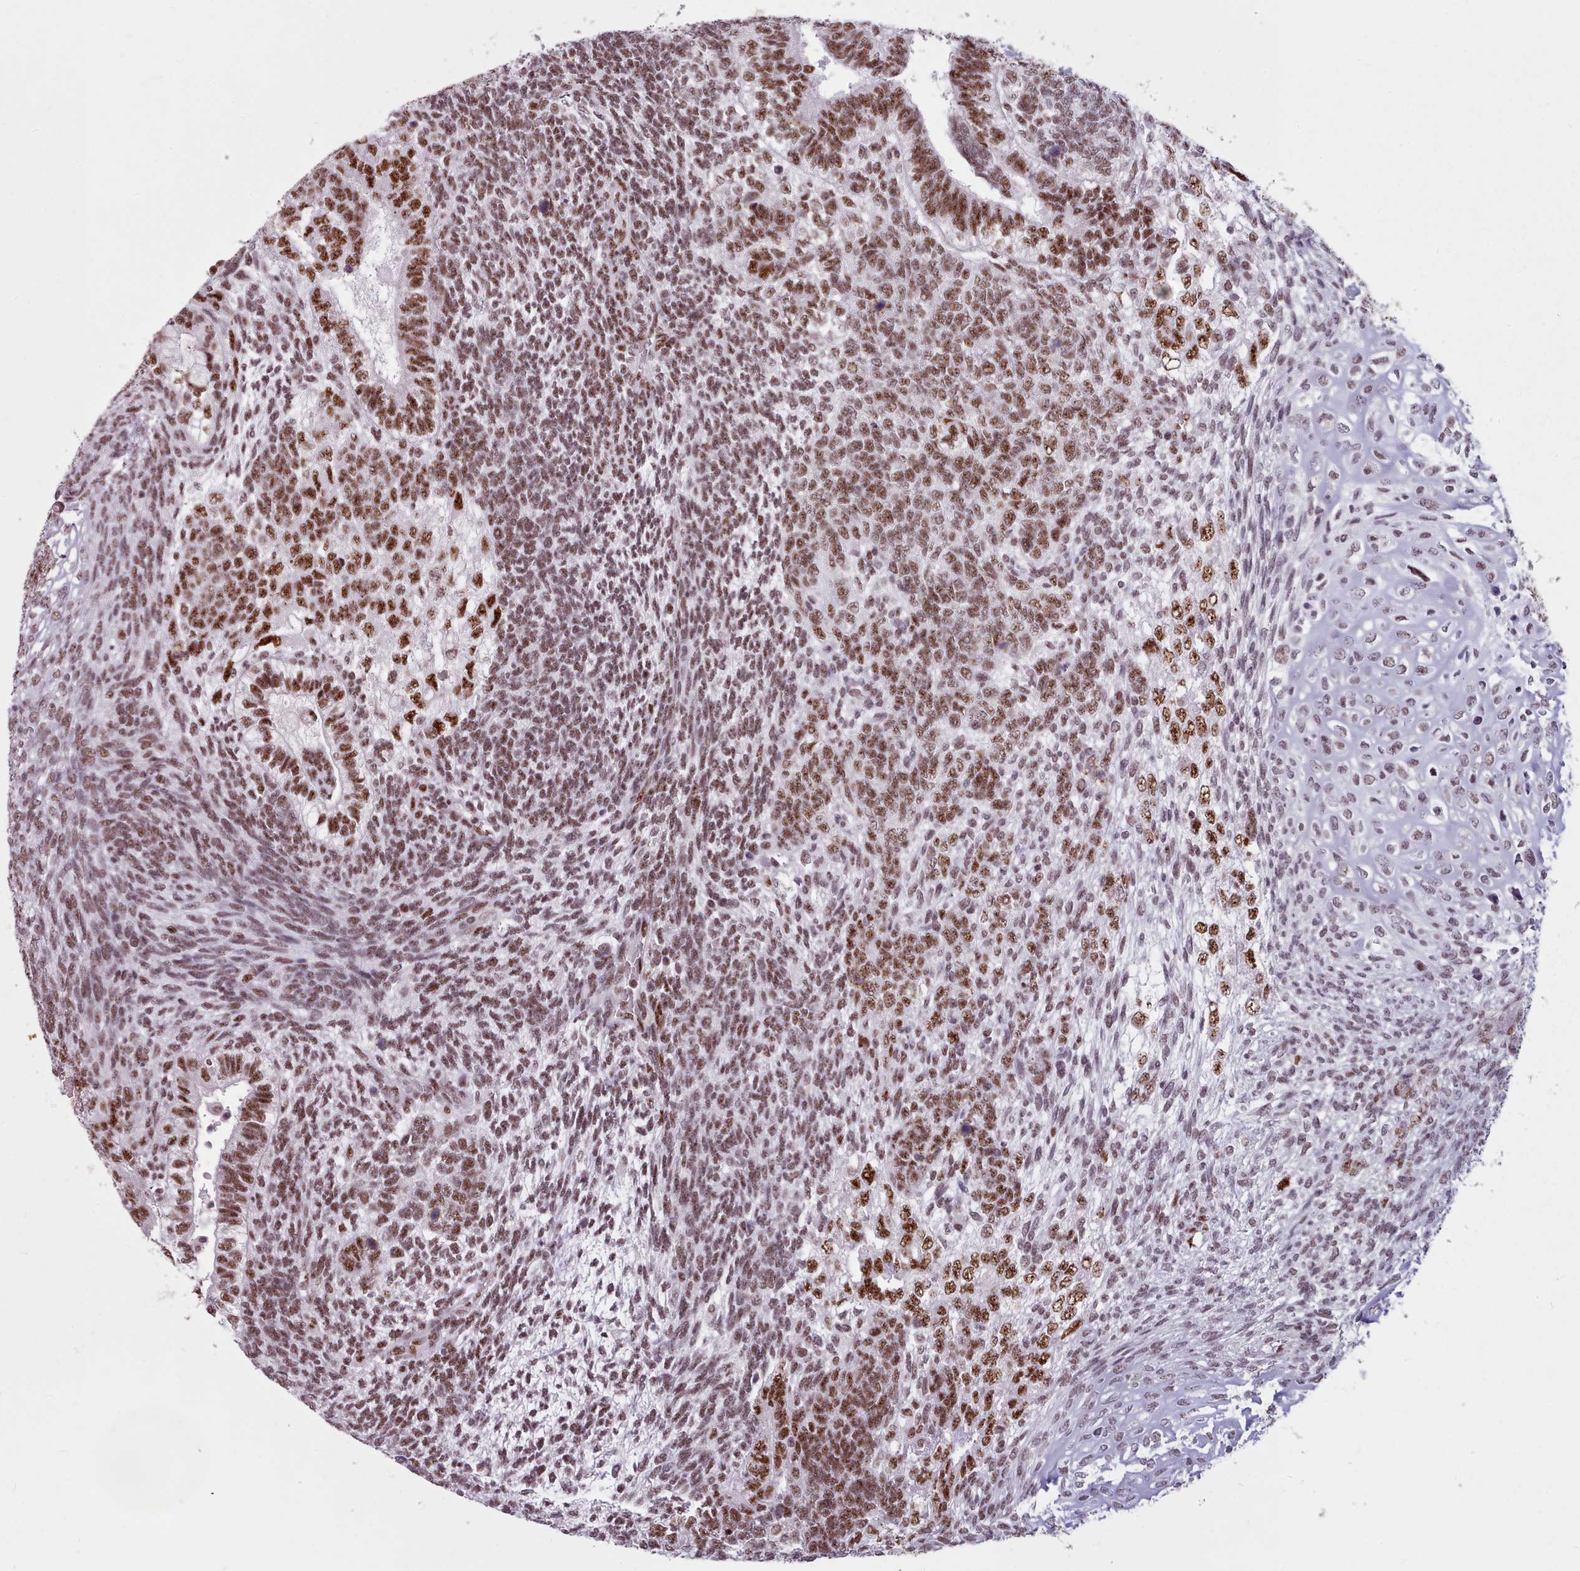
{"staining": {"intensity": "strong", "quantity": ">75%", "location": "nuclear"}, "tissue": "testis cancer", "cell_type": "Tumor cells", "image_type": "cancer", "snomed": [{"axis": "morphology", "description": "Carcinoma, Embryonal, NOS"}, {"axis": "topography", "description": "Testis"}], "caption": "Immunohistochemistry (IHC) of human testis cancer (embryonal carcinoma) exhibits high levels of strong nuclear positivity in about >75% of tumor cells.", "gene": "SRRM1", "patient": {"sex": "male", "age": 23}}